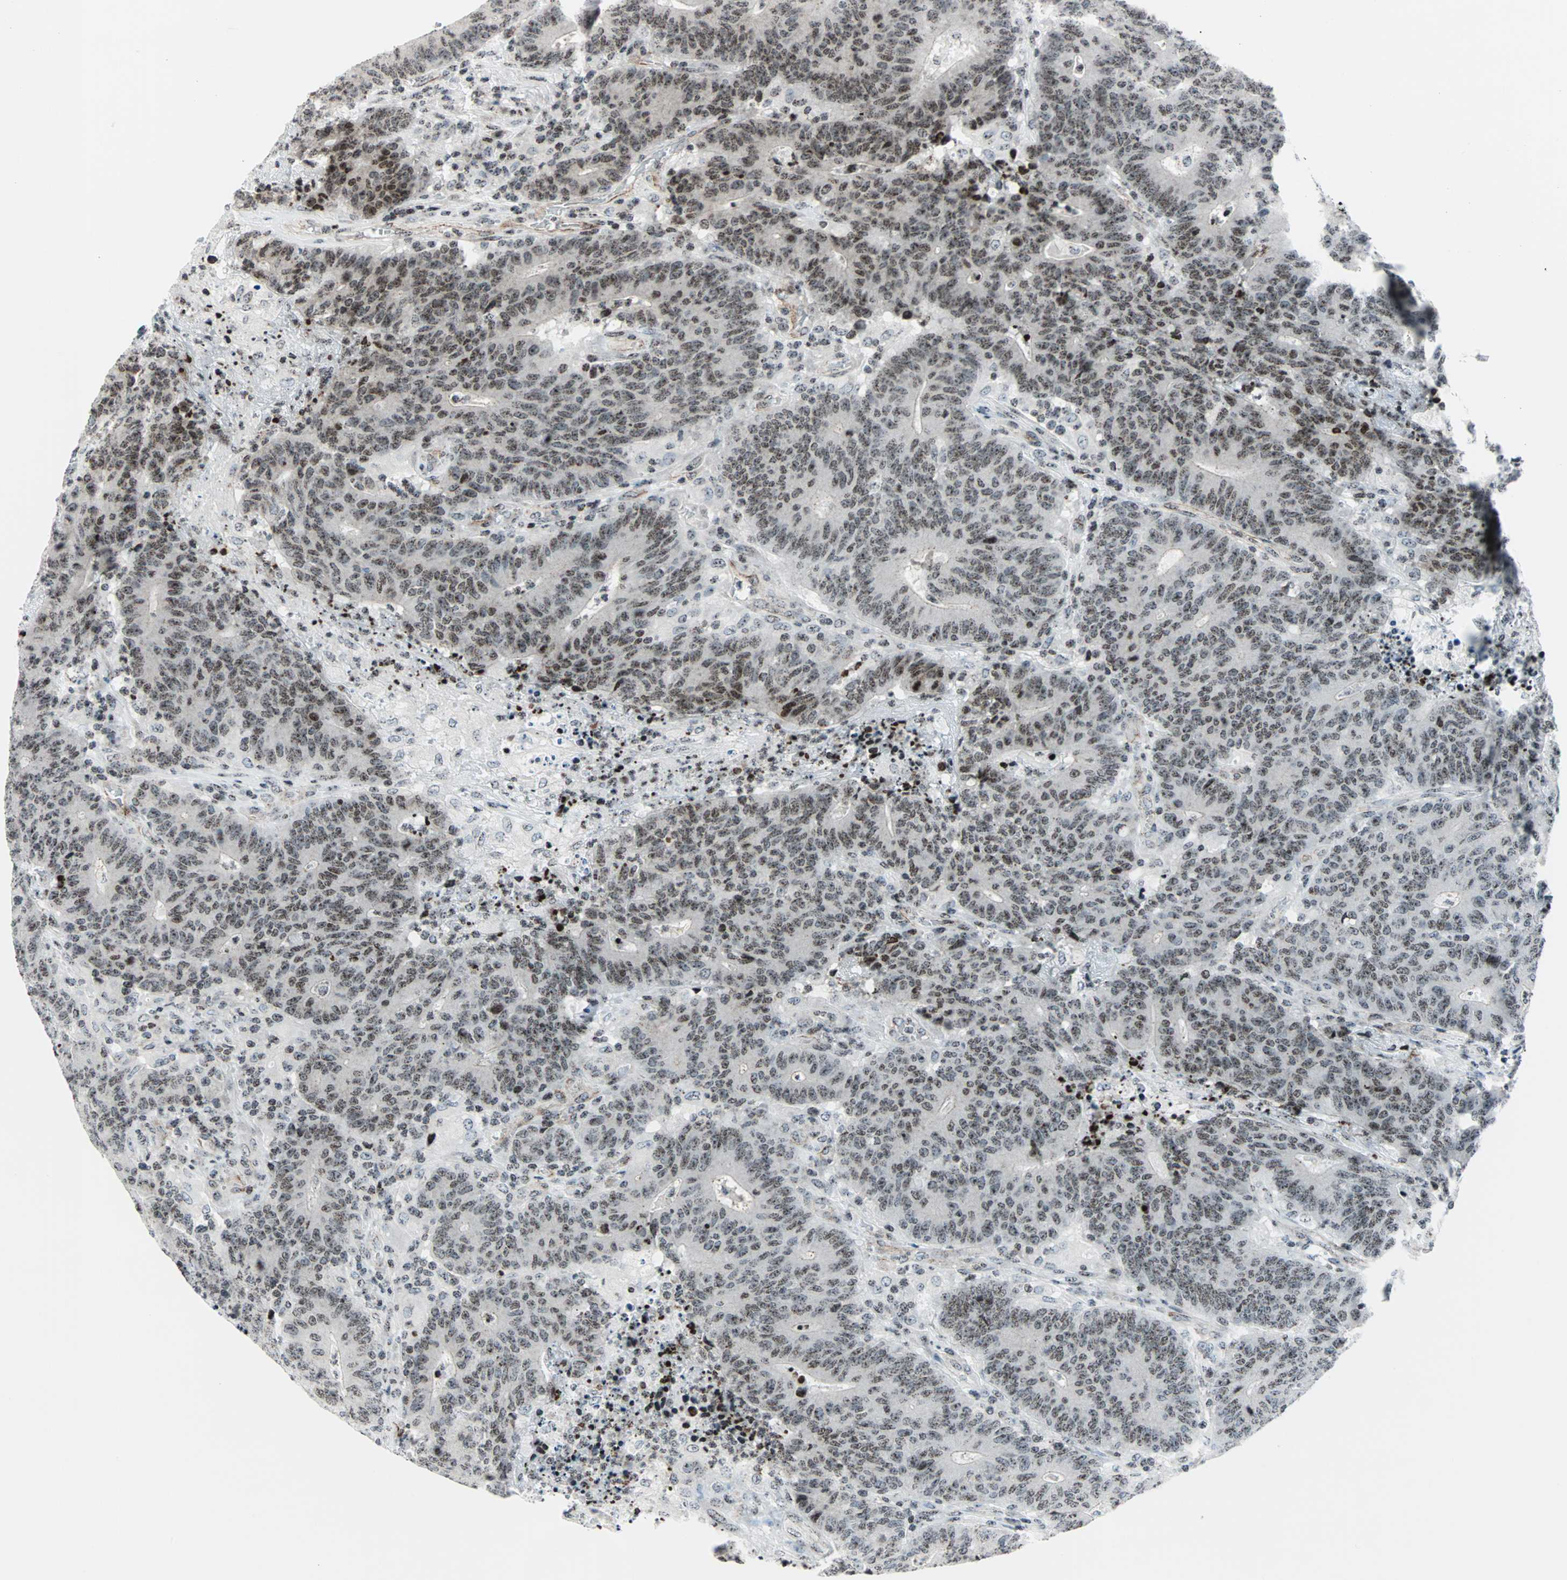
{"staining": {"intensity": "moderate", "quantity": ">75%", "location": "nuclear"}, "tissue": "colorectal cancer", "cell_type": "Tumor cells", "image_type": "cancer", "snomed": [{"axis": "morphology", "description": "Normal tissue, NOS"}, {"axis": "morphology", "description": "Adenocarcinoma, NOS"}, {"axis": "topography", "description": "Colon"}], "caption": "IHC staining of colorectal cancer, which shows medium levels of moderate nuclear staining in approximately >75% of tumor cells indicating moderate nuclear protein staining. The staining was performed using DAB (brown) for protein detection and nuclei were counterstained in hematoxylin (blue).", "gene": "CENPA", "patient": {"sex": "female", "age": 75}}